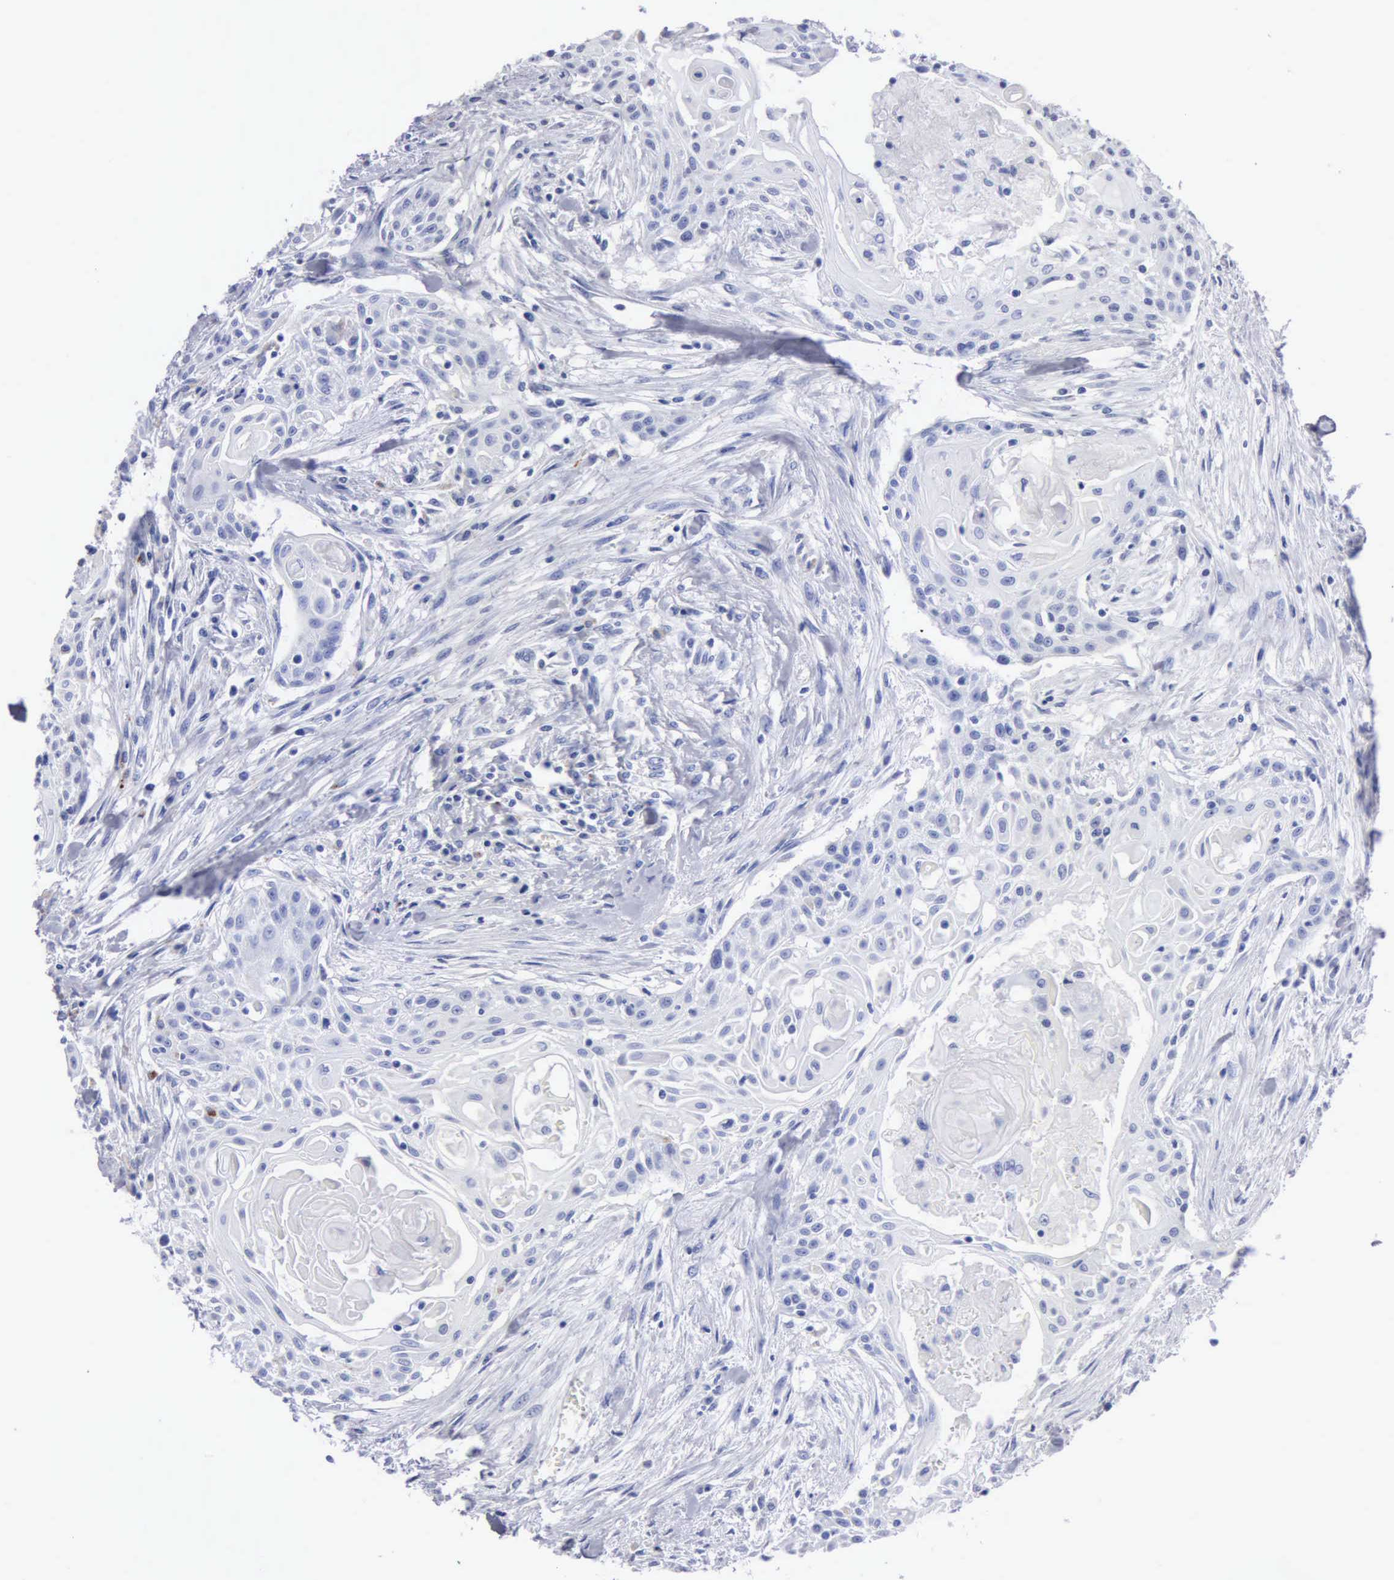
{"staining": {"intensity": "negative", "quantity": "none", "location": "none"}, "tissue": "head and neck cancer", "cell_type": "Tumor cells", "image_type": "cancer", "snomed": [{"axis": "morphology", "description": "Squamous cell carcinoma, NOS"}, {"axis": "morphology", "description": "Squamous cell carcinoma, metastatic, NOS"}, {"axis": "topography", "description": "Lymph node"}, {"axis": "topography", "description": "Salivary gland"}, {"axis": "topography", "description": "Head-Neck"}], "caption": "Tumor cells are negative for protein expression in human squamous cell carcinoma (head and neck).", "gene": "CTSL", "patient": {"sex": "female", "age": 74}}